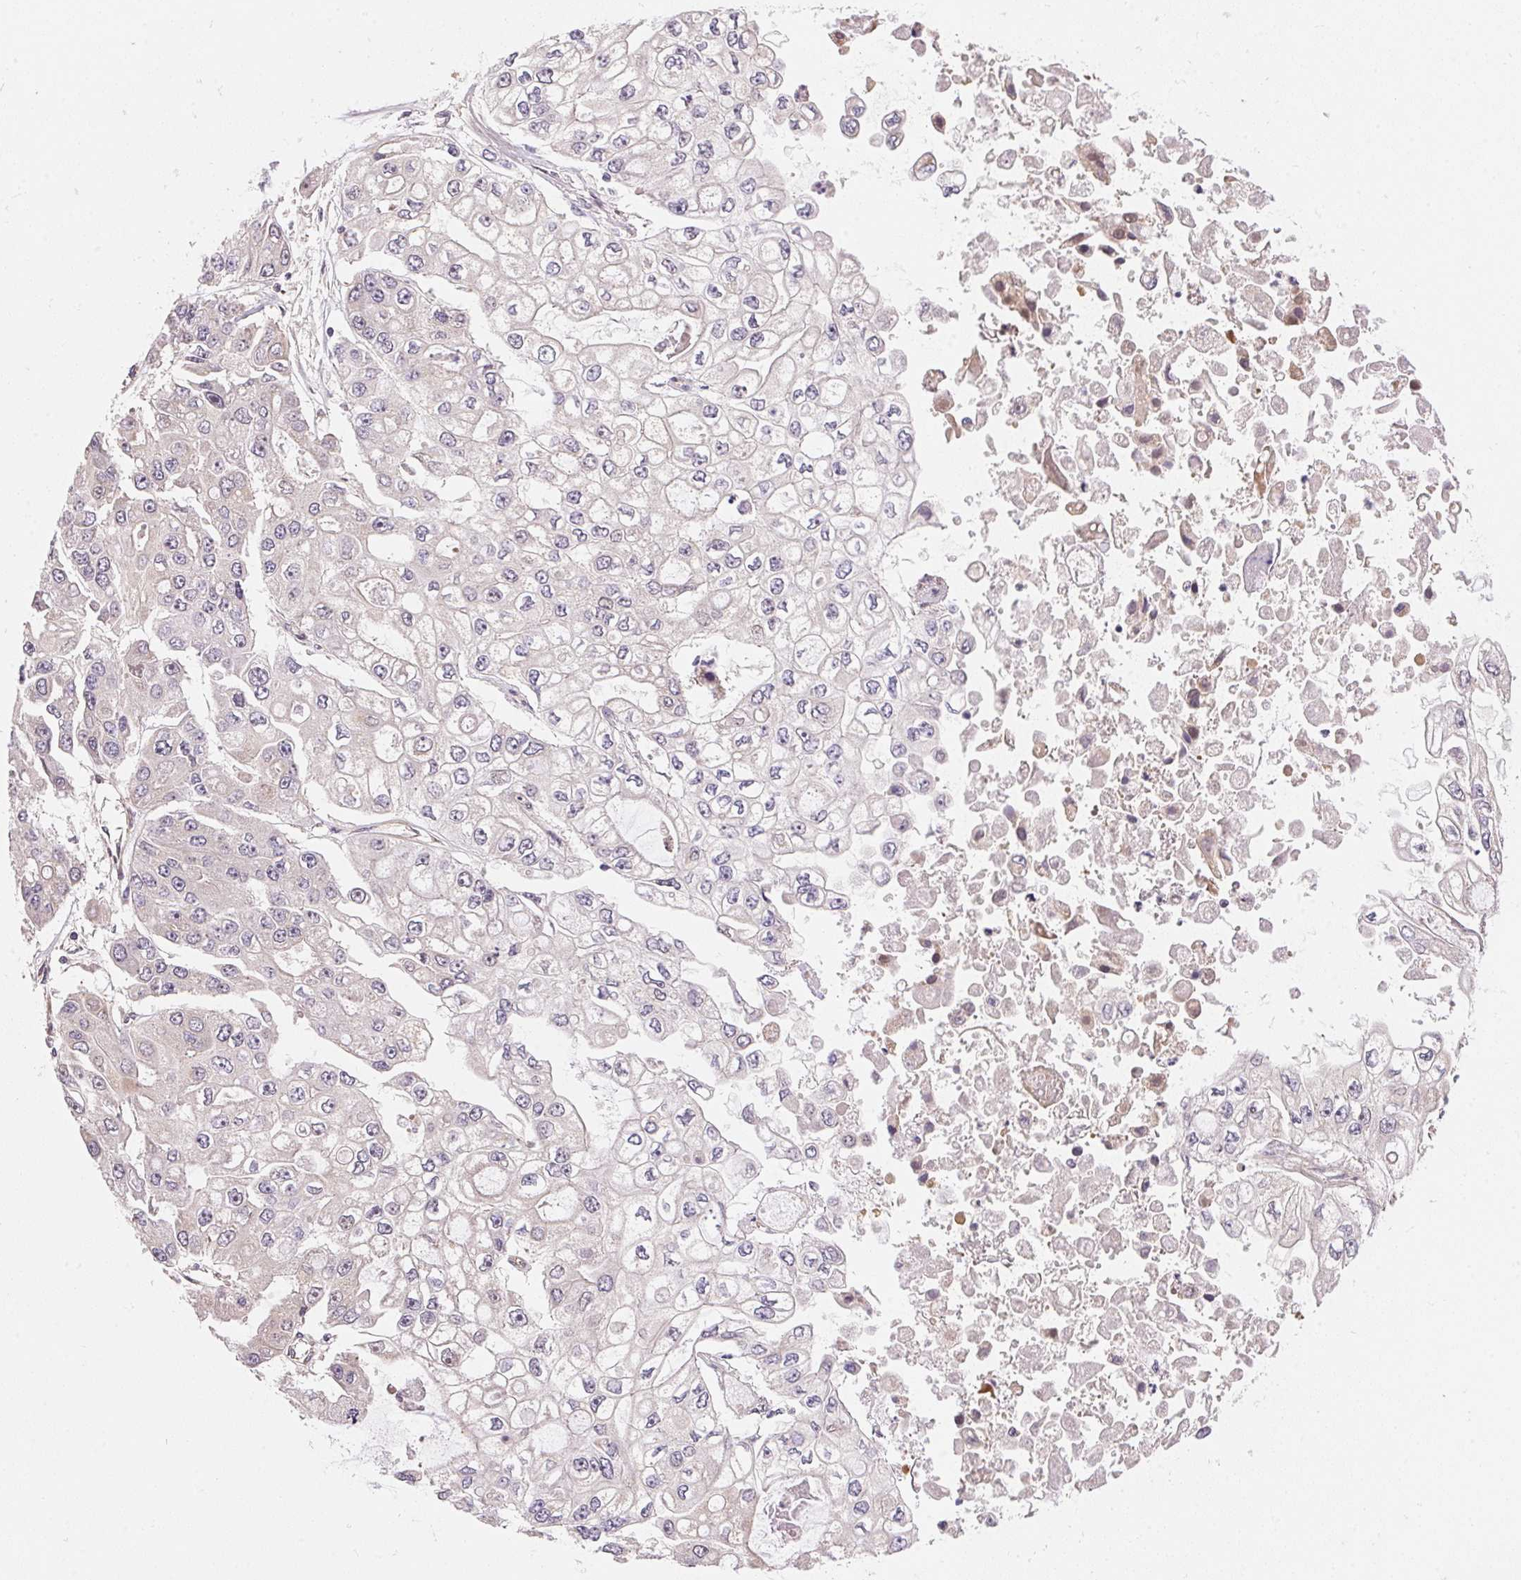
{"staining": {"intensity": "negative", "quantity": "none", "location": "none"}, "tissue": "ovarian cancer", "cell_type": "Tumor cells", "image_type": "cancer", "snomed": [{"axis": "morphology", "description": "Cystadenocarcinoma, serous, NOS"}, {"axis": "topography", "description": "Ovary"}], "caption": "The micrograph exhibits no staining of tumor cells in ovarian cancer (serous cystadenocarcinoma). (DAB immunohistochemistry (IHC) with hematoxylin counter stain).", "gene": "TNIP2", "patient": {"sex": "female", "age": 56}}